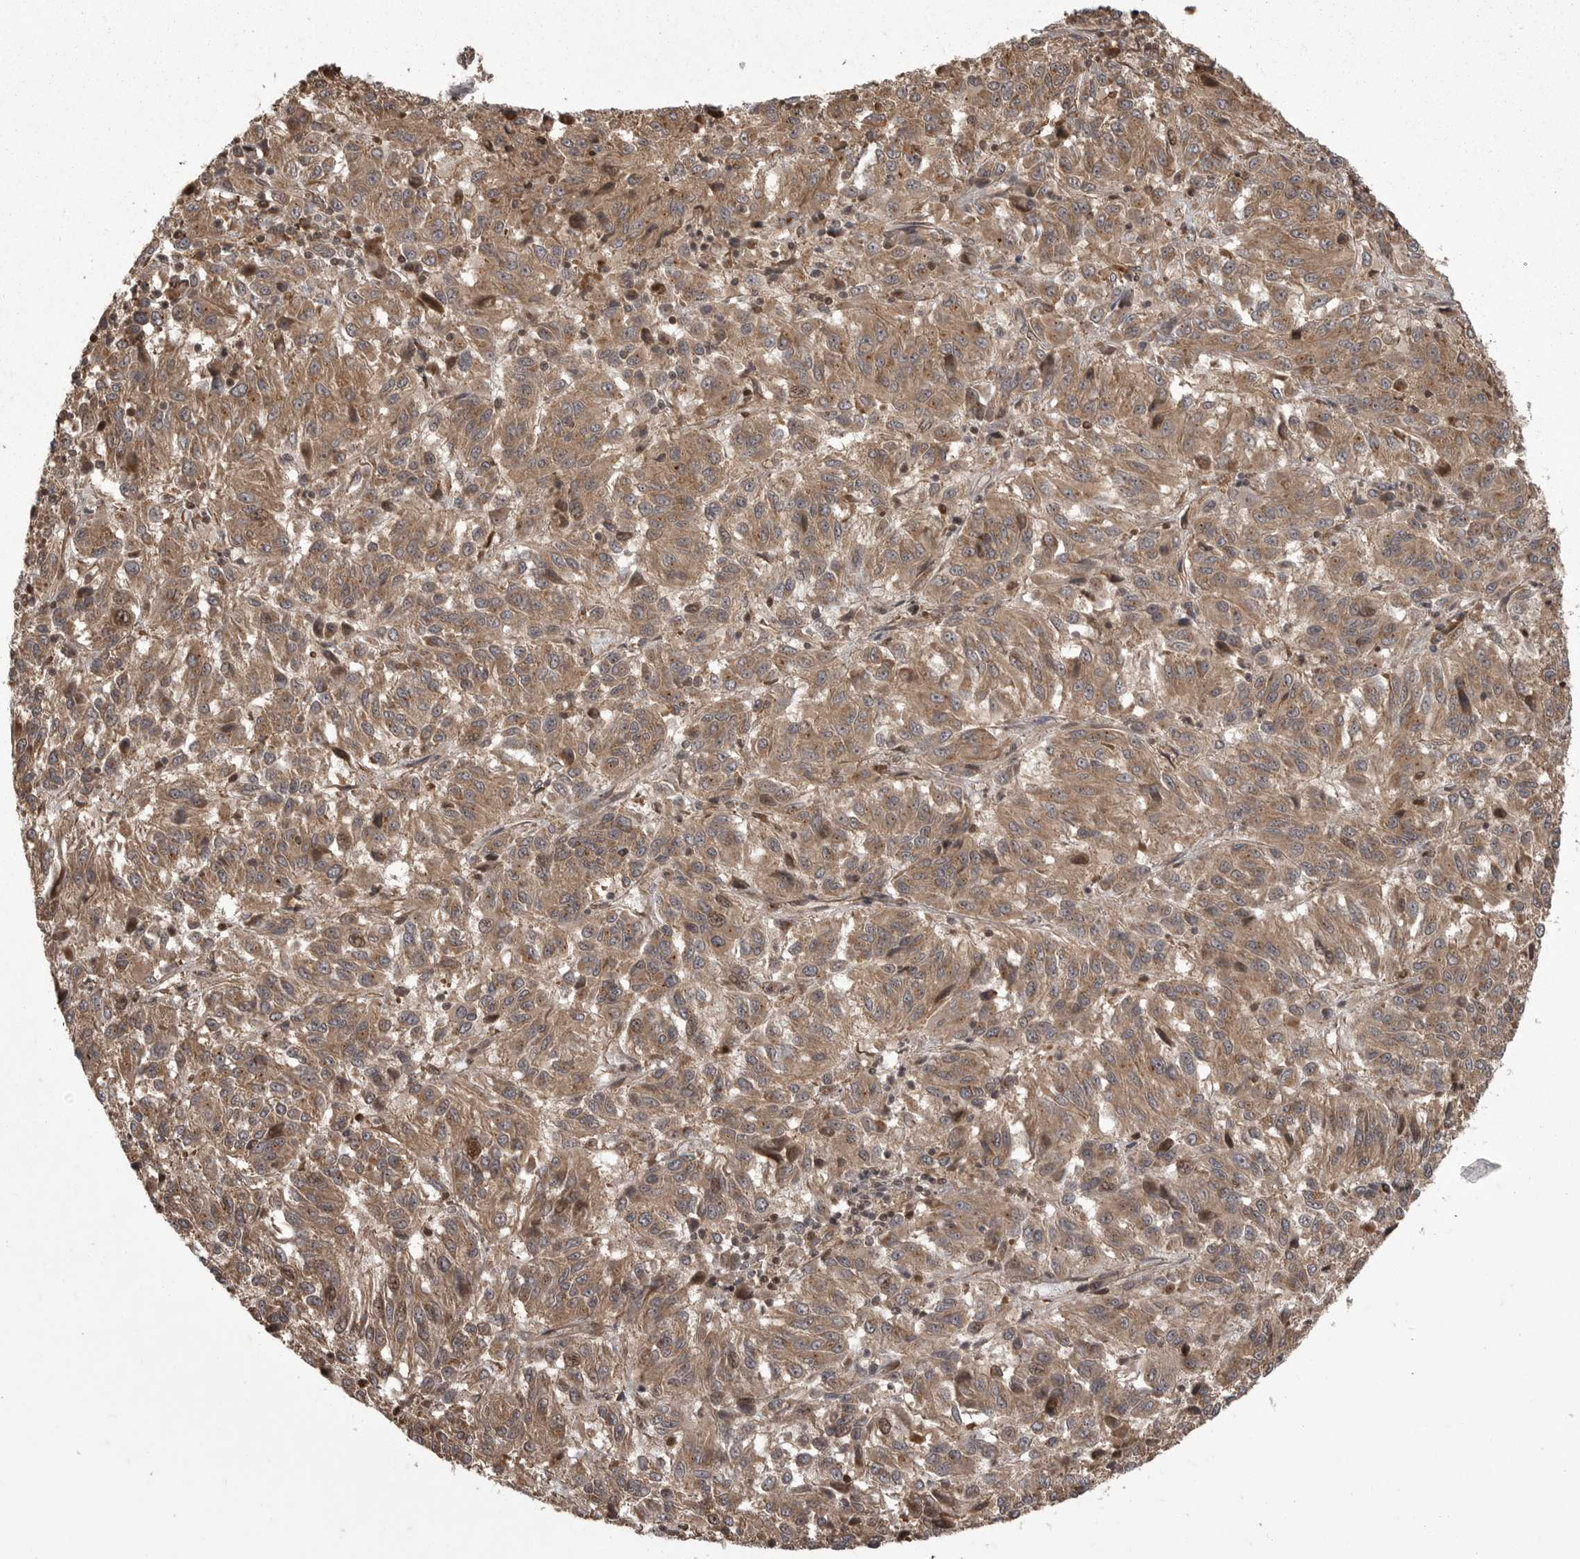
{"staining": {"intensity": "moderate", "quantity": ">75%", "location": "cytoplasmic/membranous"}, "tissue": "melanoma", "cell_type": "Tumor cells", "image_type": "cancer", "snomed": [{"axis": "morphology", "description": "Malignant melanoma, Metastatic site"}, {"axis": "topography", "description": "Lung"}], "caption": "Protein expression analysis of melanoma displays moderate cytoplasmic/membranous positivity in about >75% of tumor cells.", "gene": "DNAJC8", "patient": {"sex": "male", "age": 64}}